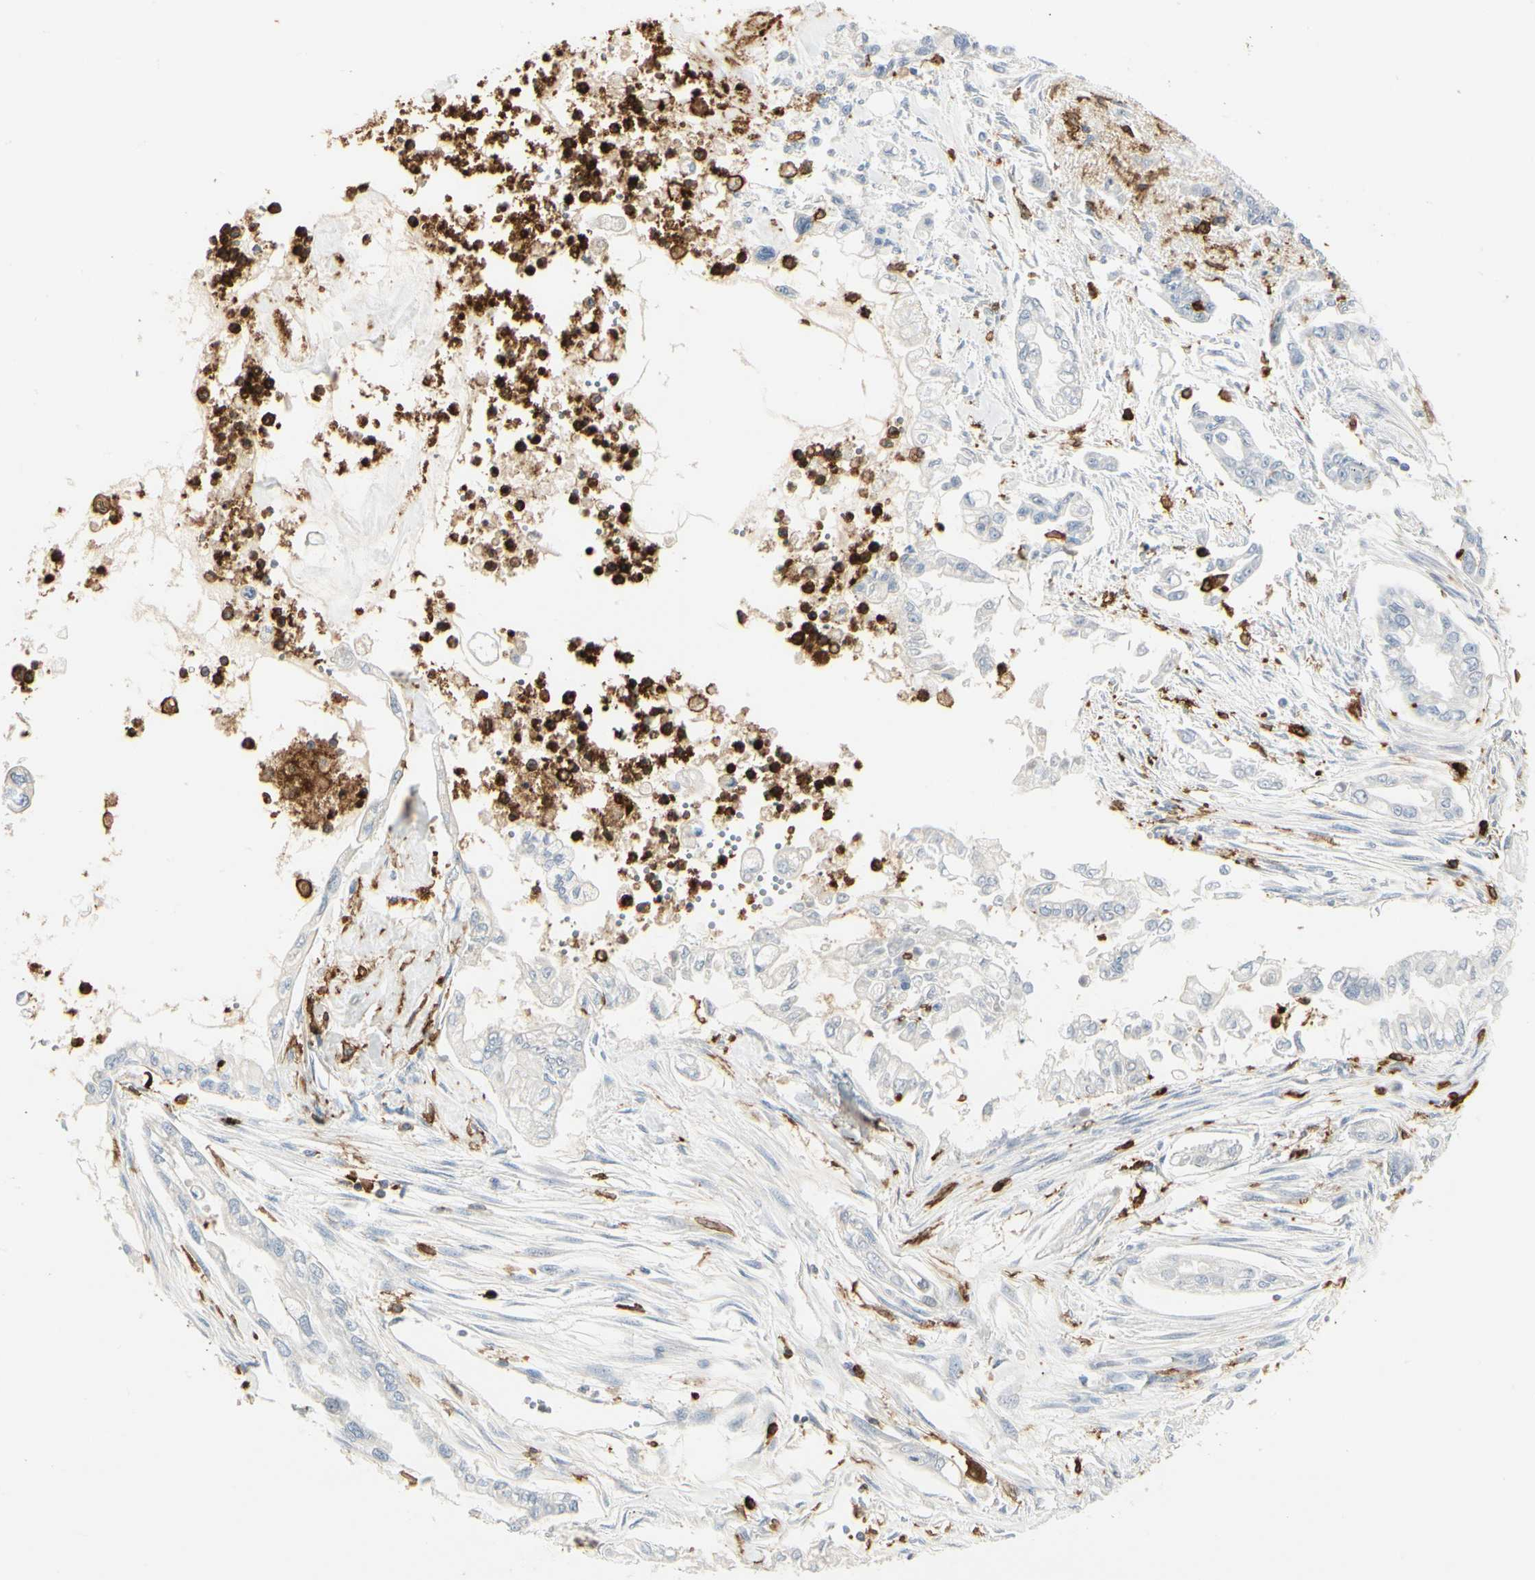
{"staining": {"intensity": "negative", "quantity": "none", "location": "none"}, "tissue": "pancreatic cancer", "cell_type": "Tumor cells", "image_type": "cancer", "snomed": [{"axis": "morphology", "description": "Normal tissue, NOS"}, {"axis": "topography", "description": "Pancreas"}], "caption": "IHC micrograph of human pancreatic cancer stained for a protein (brown), which shows no positivity in tumor cells. (IHC, brightfield microscopy, high magnification).", "gene": "ITGB2", "patient": {"sex": "male", "age": 42}}